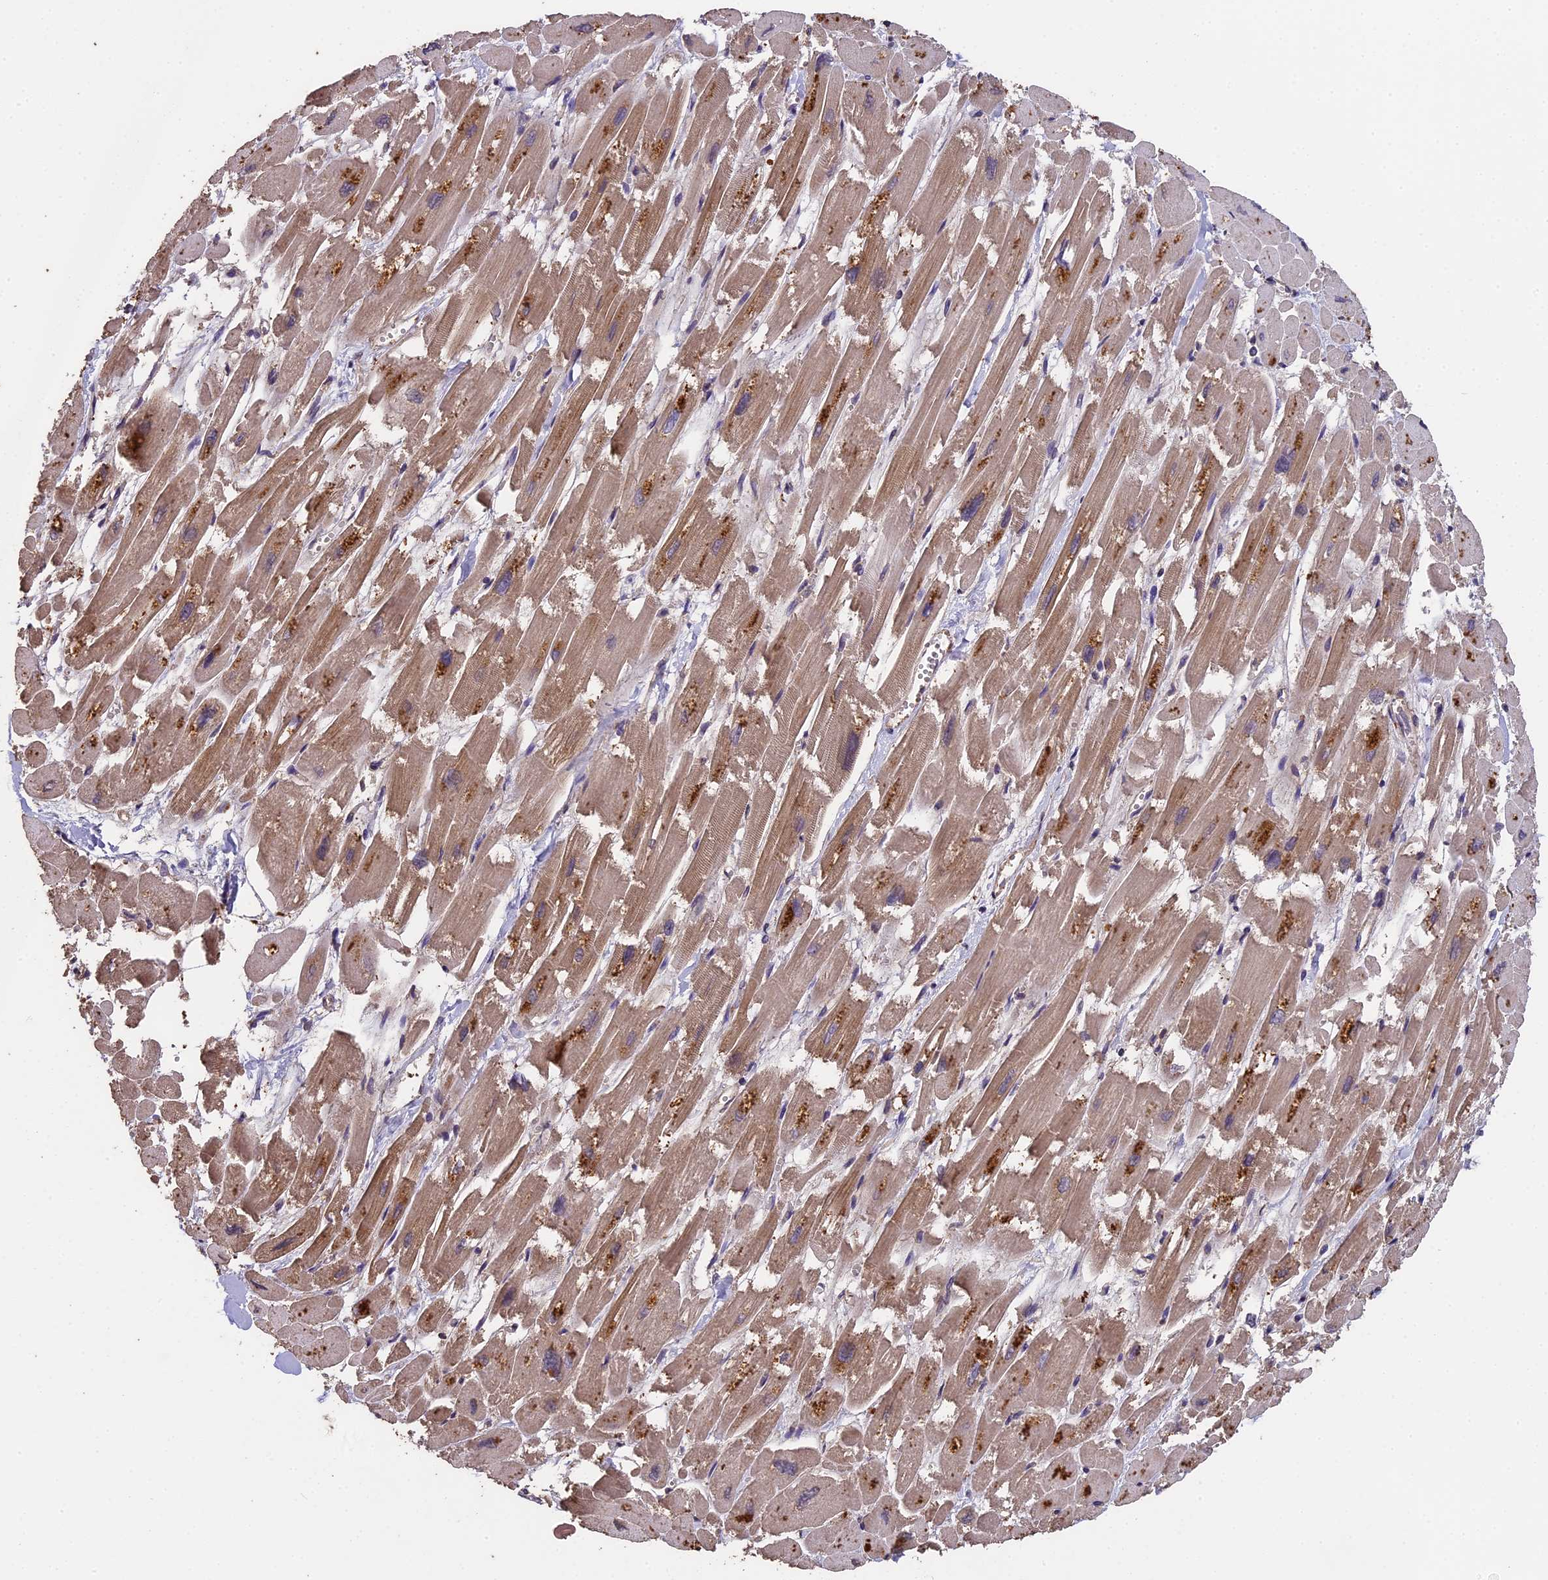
{"staining": {"intensity": "moderate", "quantity": ">75%", "location": "cytoplasmic/membranous"}, "tissue": "heart muscle", "cell_type": "Cardiomyocytes", "image_type": "normal", "snomed": [{"axis": "morphology", "description": "Normal tissue, NOS"}, {"axis": "topography", "description": "Heart"}], "caption": "DAB immunohistochemical staining of benign heart muscle shows moderate cytoplasmic/membranous protein expression in about >75% of cardiomyocytes.", "gene": "CHD9", "patient": {"sex": "male", "age": 54}}